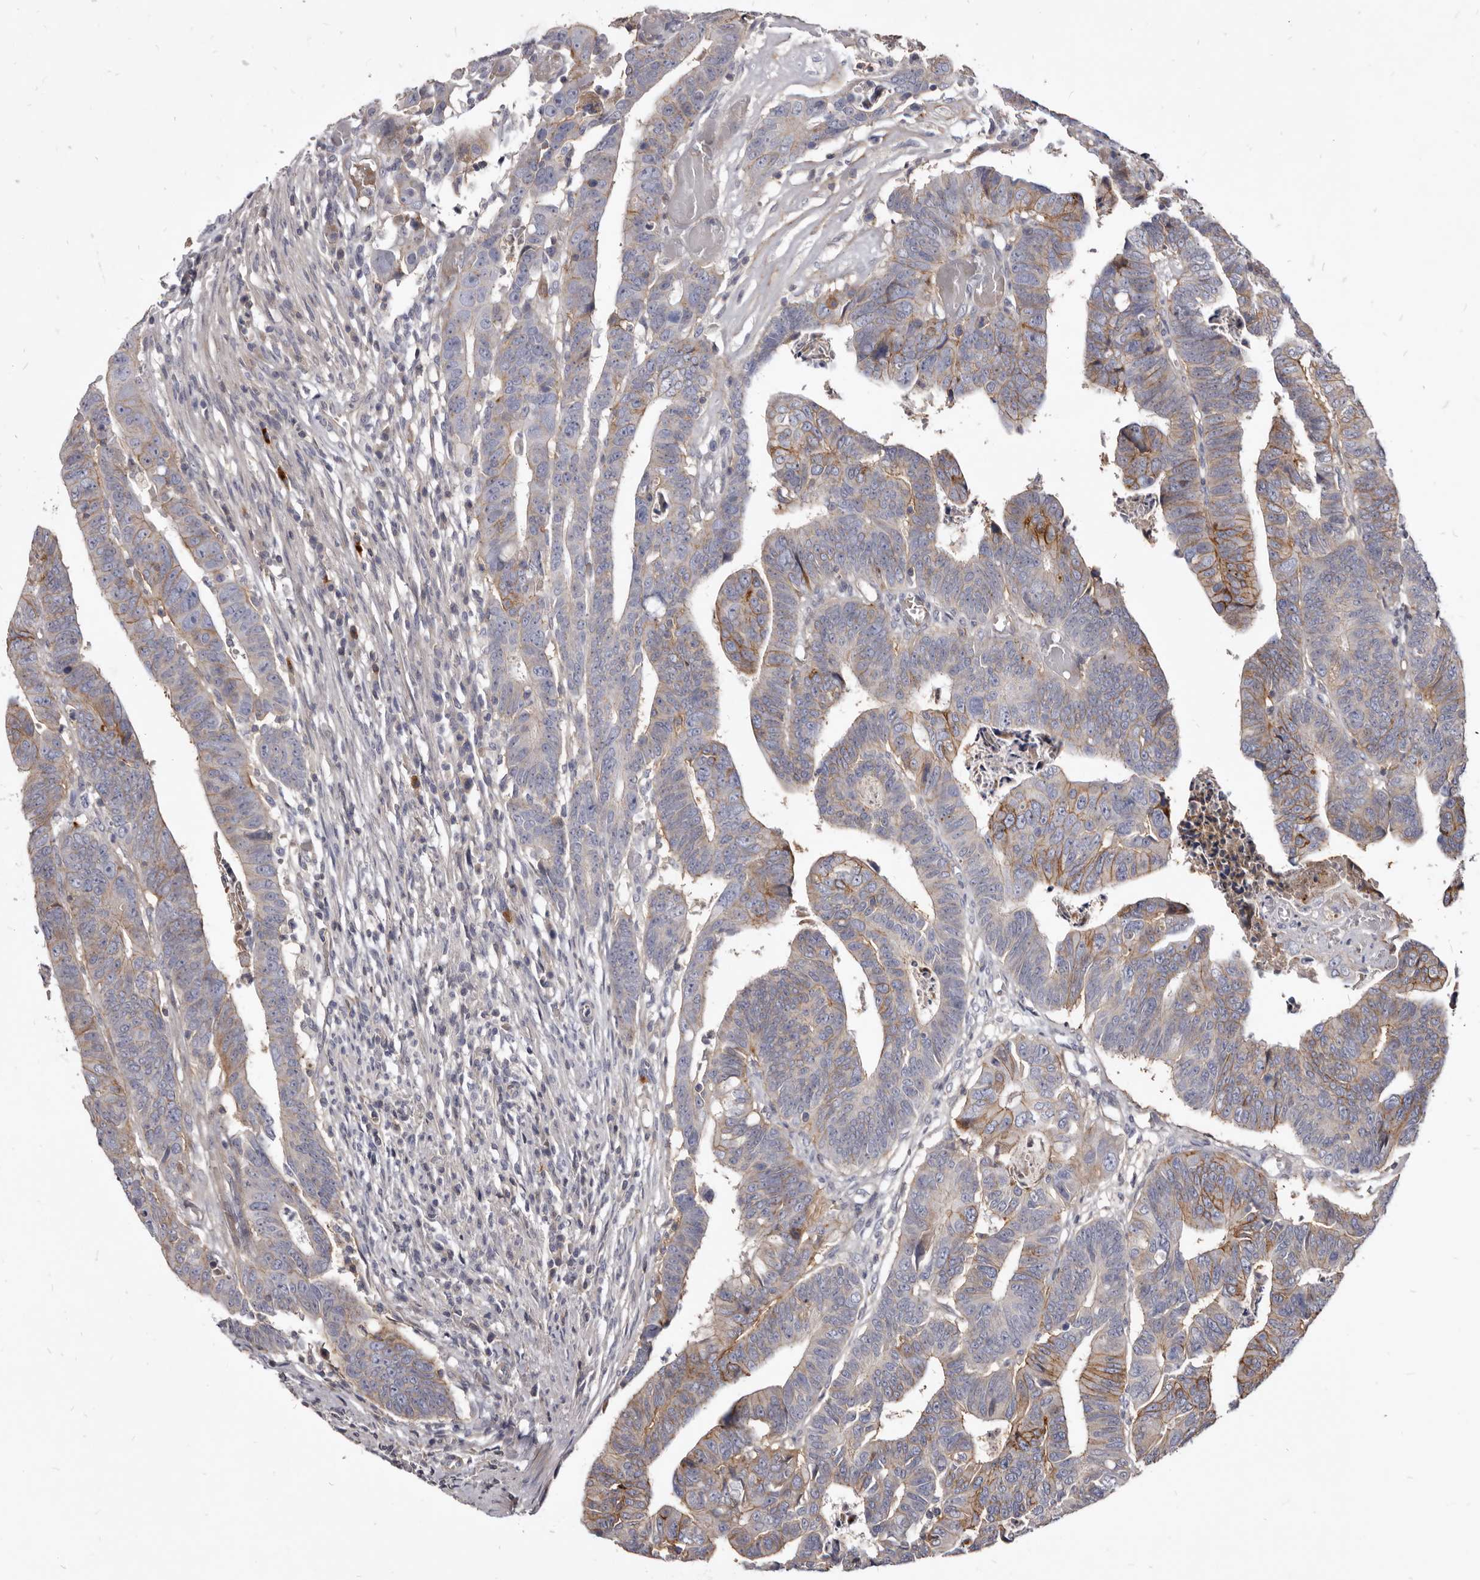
{"staining": {"intensity": "moderate", "quantity": "25%-75%", "location": "cytoplasmic/membranous"}, "tissue": "colorectal cancer", "cell_type": "Tumor cells", "image_type": "cancer", "snomed": [{"axis": "morphology", "description": "Adenocarcinoma, NOS"}, {"axis": "topography", "description": "Rectum"}], "caption": "Immunohistochemical staining of colorectal cancer exhibits medium levels of moderate cytoplasmic/membranous positivity in about 25%-75% of tumor cells. (brown staining indicates protein expression, while blue staining denotes nuclei).", "gene": "FAS", "patient": {"sex": "female", "age": 65}}